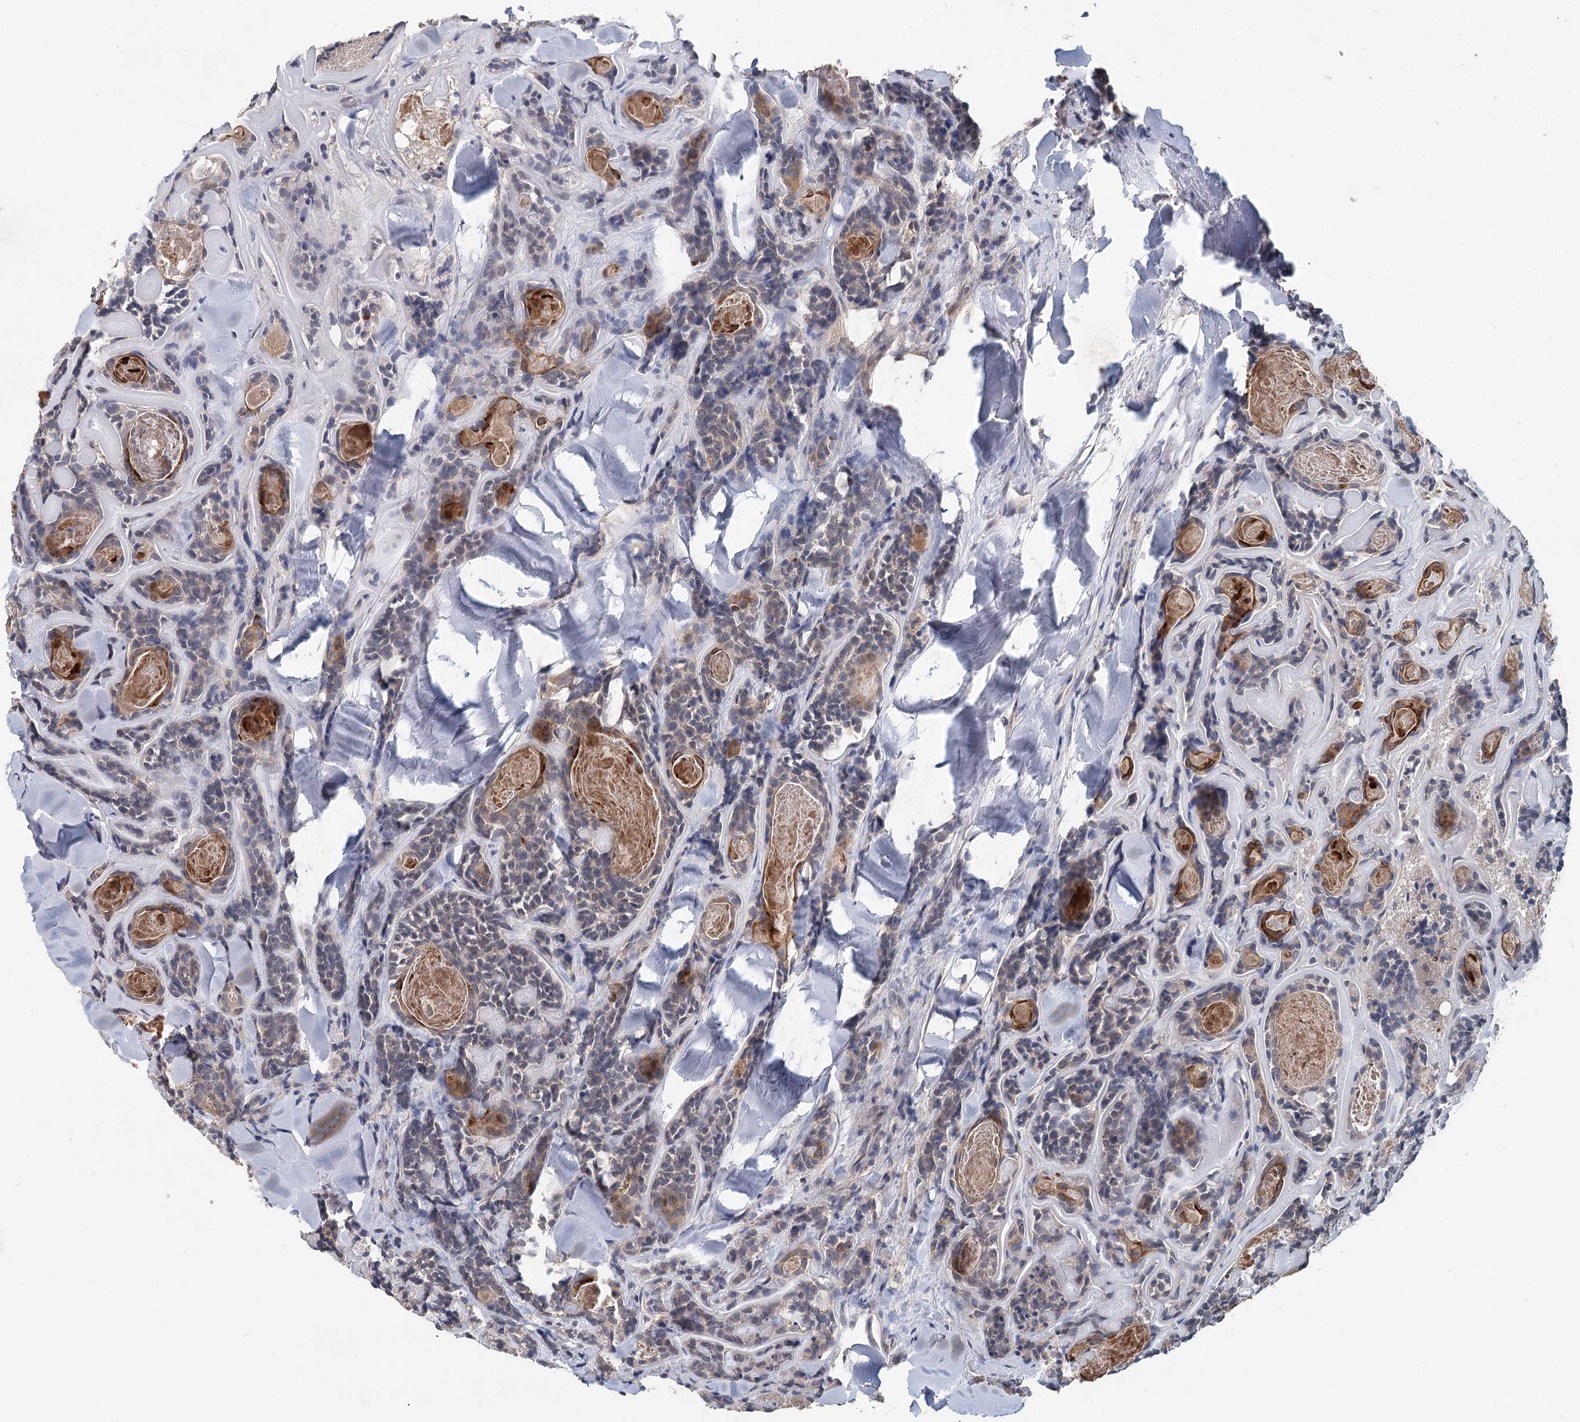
{"staining": {"intensity": "negative", "quantity": "none", "location": "none"}, "tissue": "head and neck cancer", "cell_type": "Tumor cells", "image_type": "cancer", "snomed": [{"axis": "morphology", "description": "Adenocarcinoma, NOS"}, {"axis": "topography", "description": "Salivary gland"}, {"axis": "topography", "description": "Head-Neck"}], "caption": "Immunohistochemical staining of head and neck cancer shows no significant expression in tumor cells.", "gene": "ADK", "patient": {"sex": "female", "age": 63}}